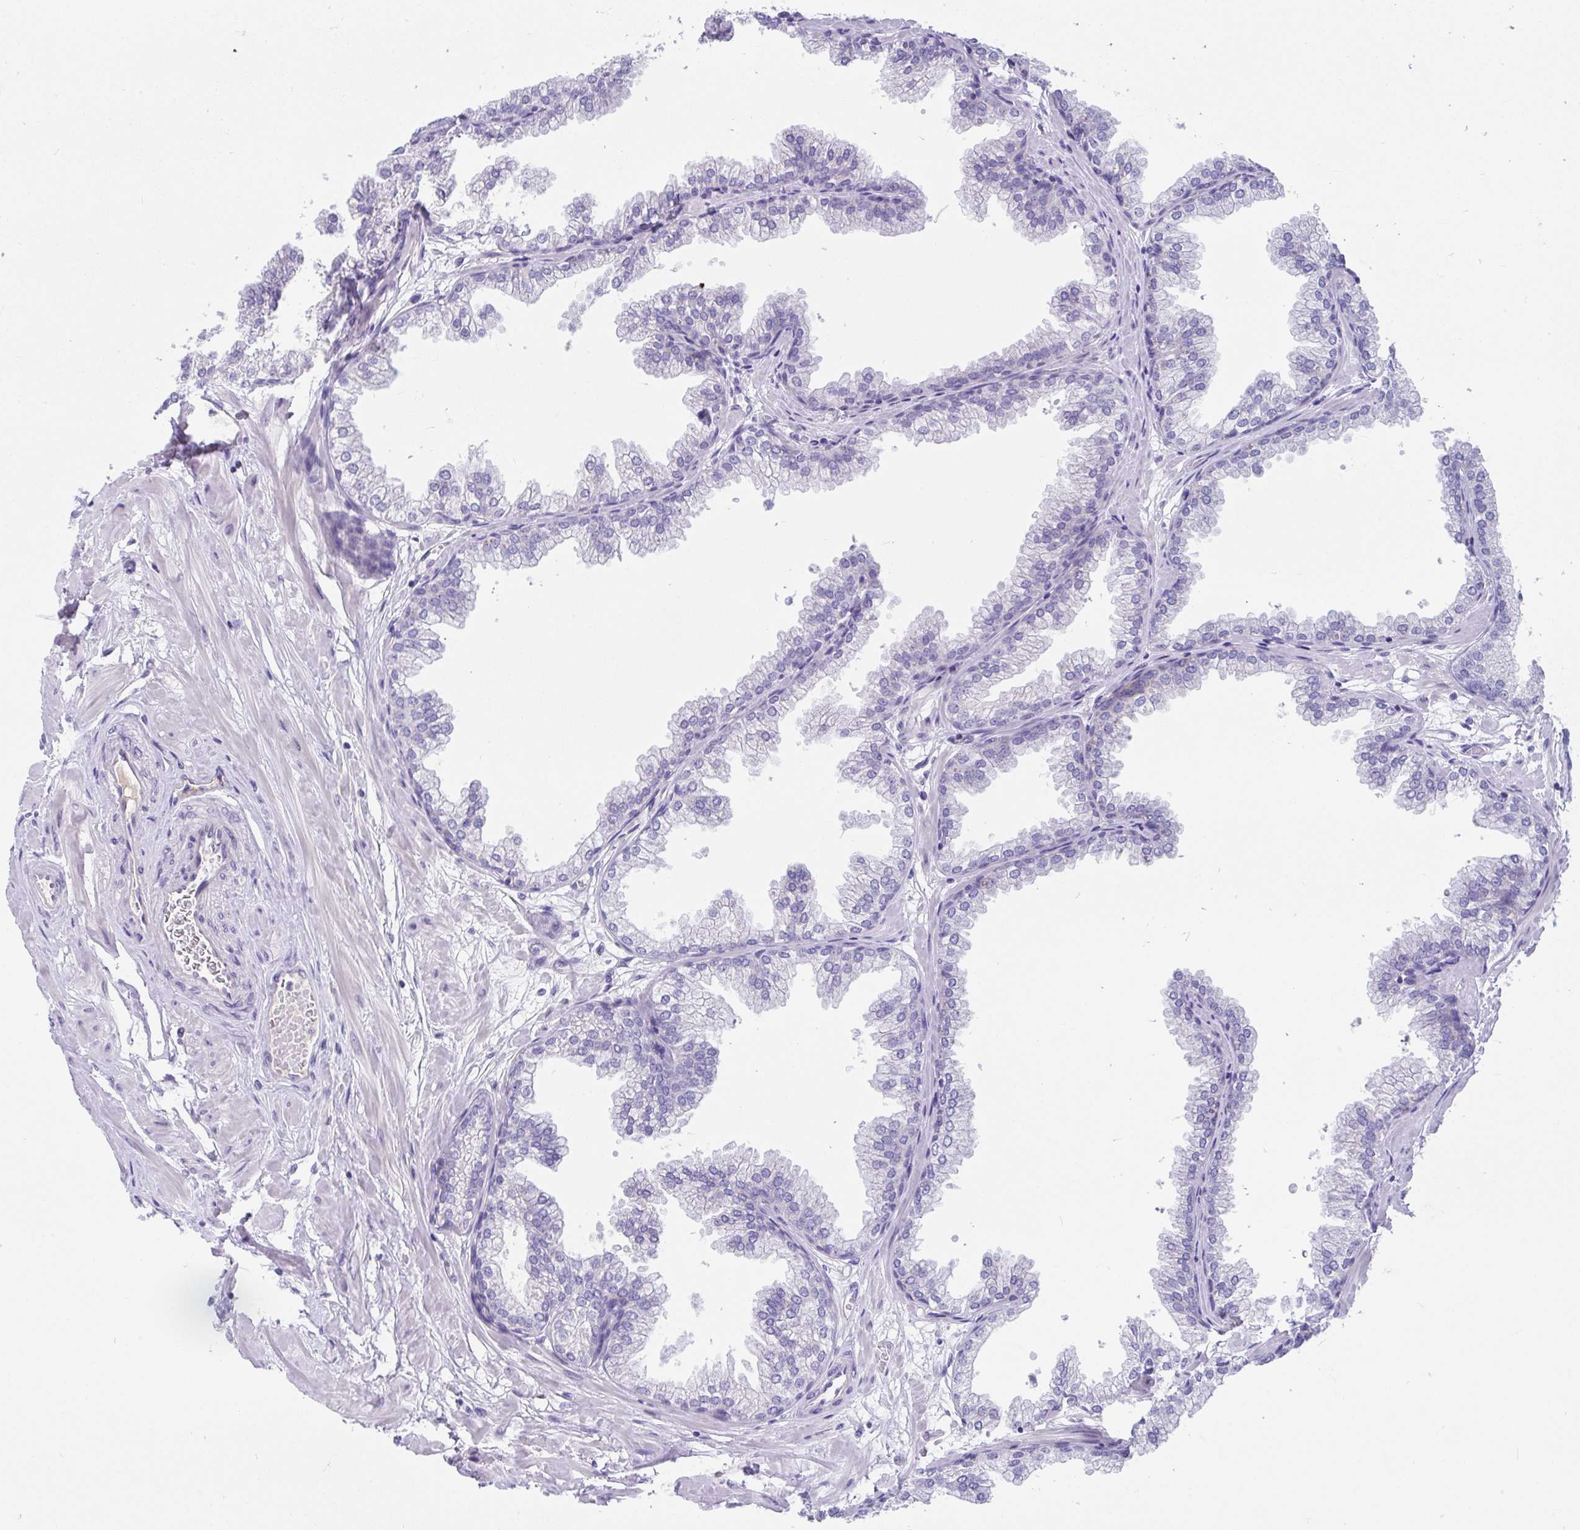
{"staining": {"intensity": "negative", "quantity": "none", "location": "none"}, "tissue": "prostate", "cell_type": "Glandular cells", "image_type": "normal", "snomed": [{"axis": "morphology", "description": "Normal tissue, NOS"}, {"axis": "topography", "description": "Prostate"}], "caption": "DAB (3,3'-diaminobenzidine) immunohistochemical staining of normal prostate displays no significant expression in glandular cells. Brightfield microscopy of IHC stained with DAB (3,3'-diaminobenzidine) (brown) and hematoxylin (blue), captured at high magnification.", "gene": "CCSAP", "patient": {"sex": "male", "age": 37}}